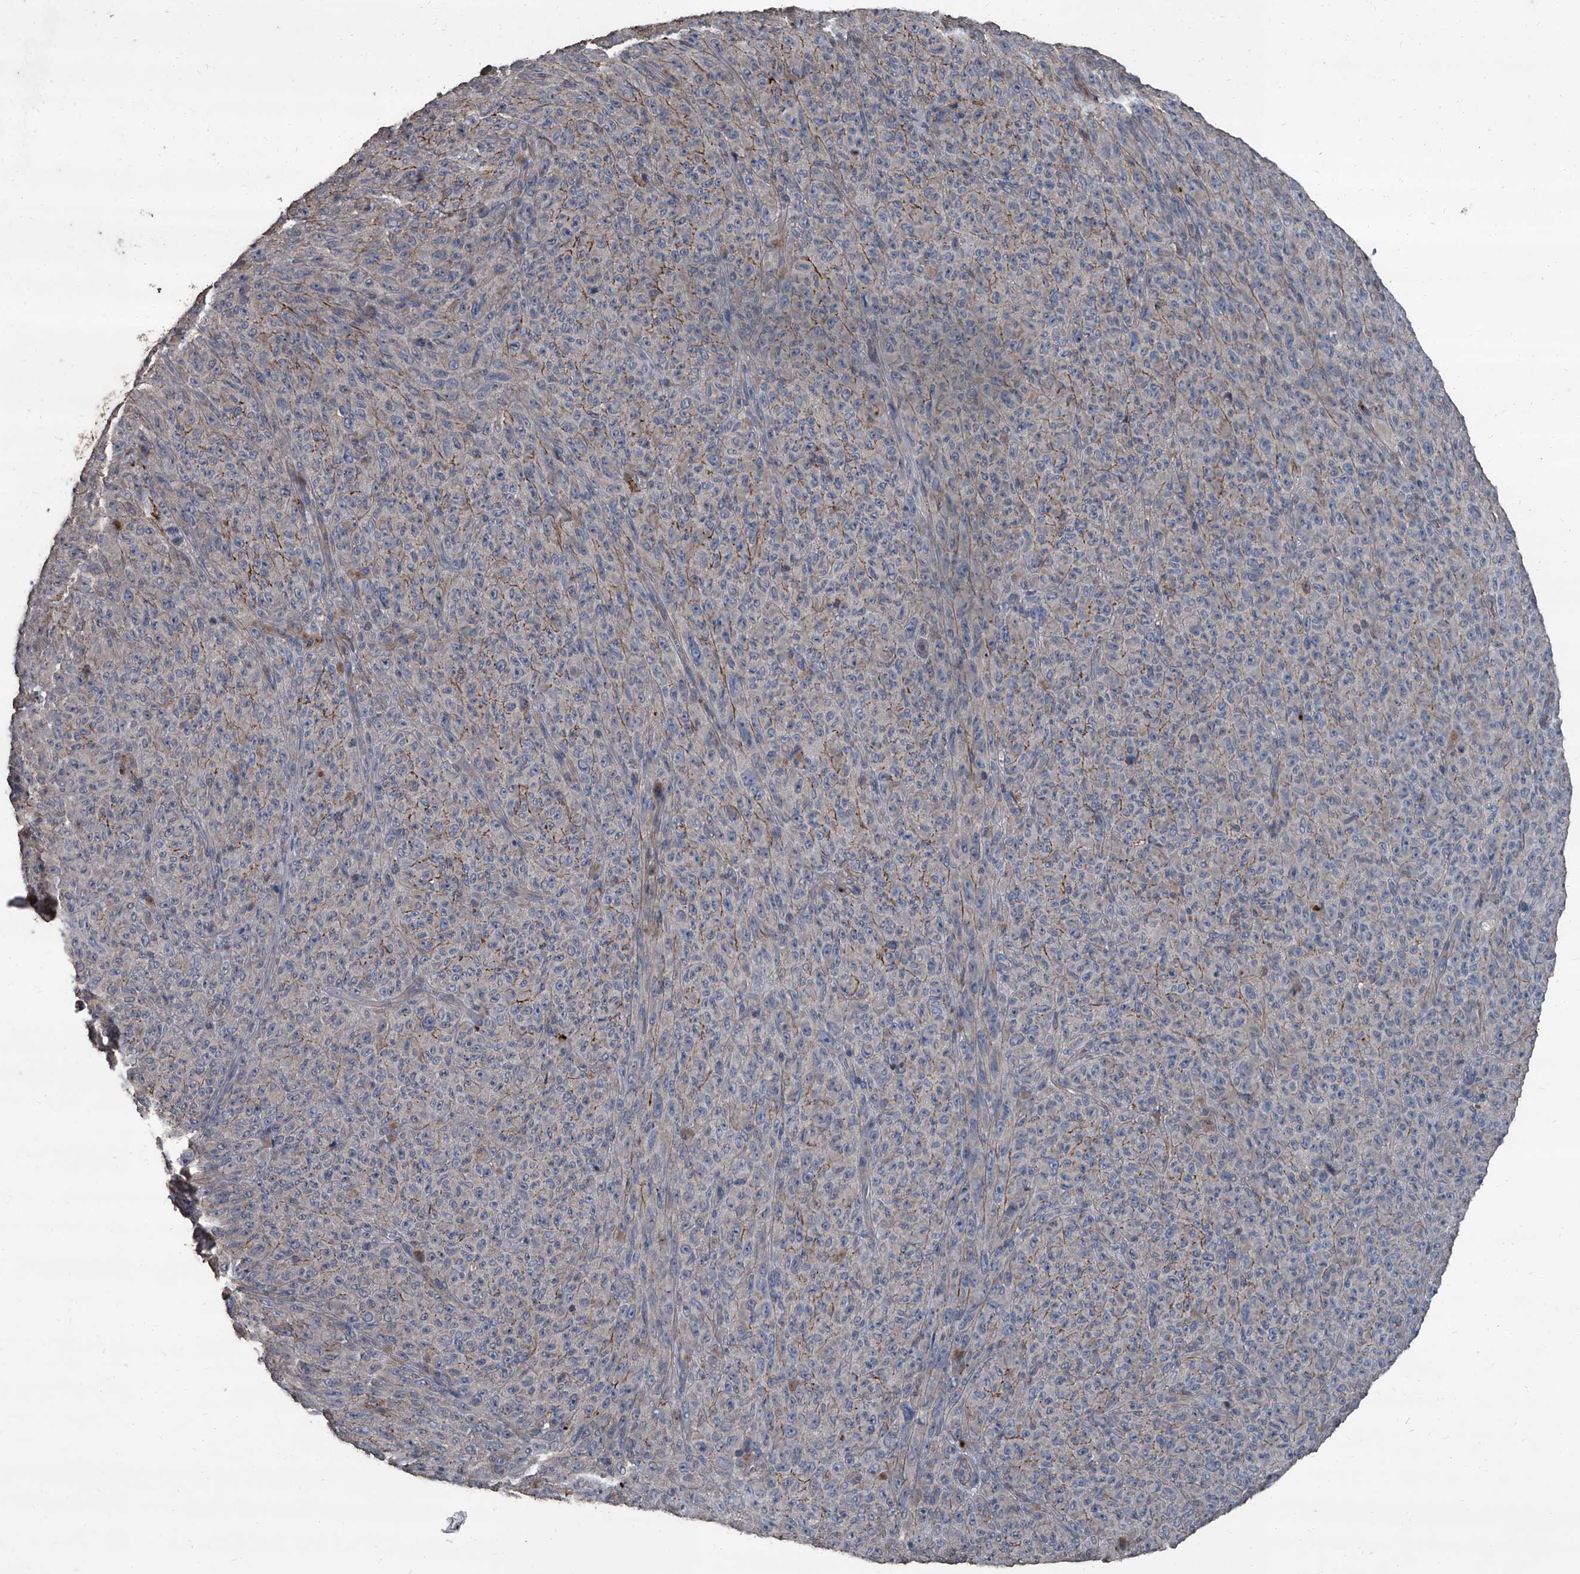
{"staining": {"intensity": "negative", "quantity": "none", "location": "none"}, "tissue": "melanoma", "cell_type": "Tumor cells", "image_type": "cancer", "snomed": [{"axis": "morphology", "description": "Malignant melanoma, NOS"}, {"axis": "topography", "description": "Skin"}], "caption": "Tumor cells are negative for brown protein staining in melanoma.", "gene": "OARD1", "patient": {"sex": "female", "age": 82}}